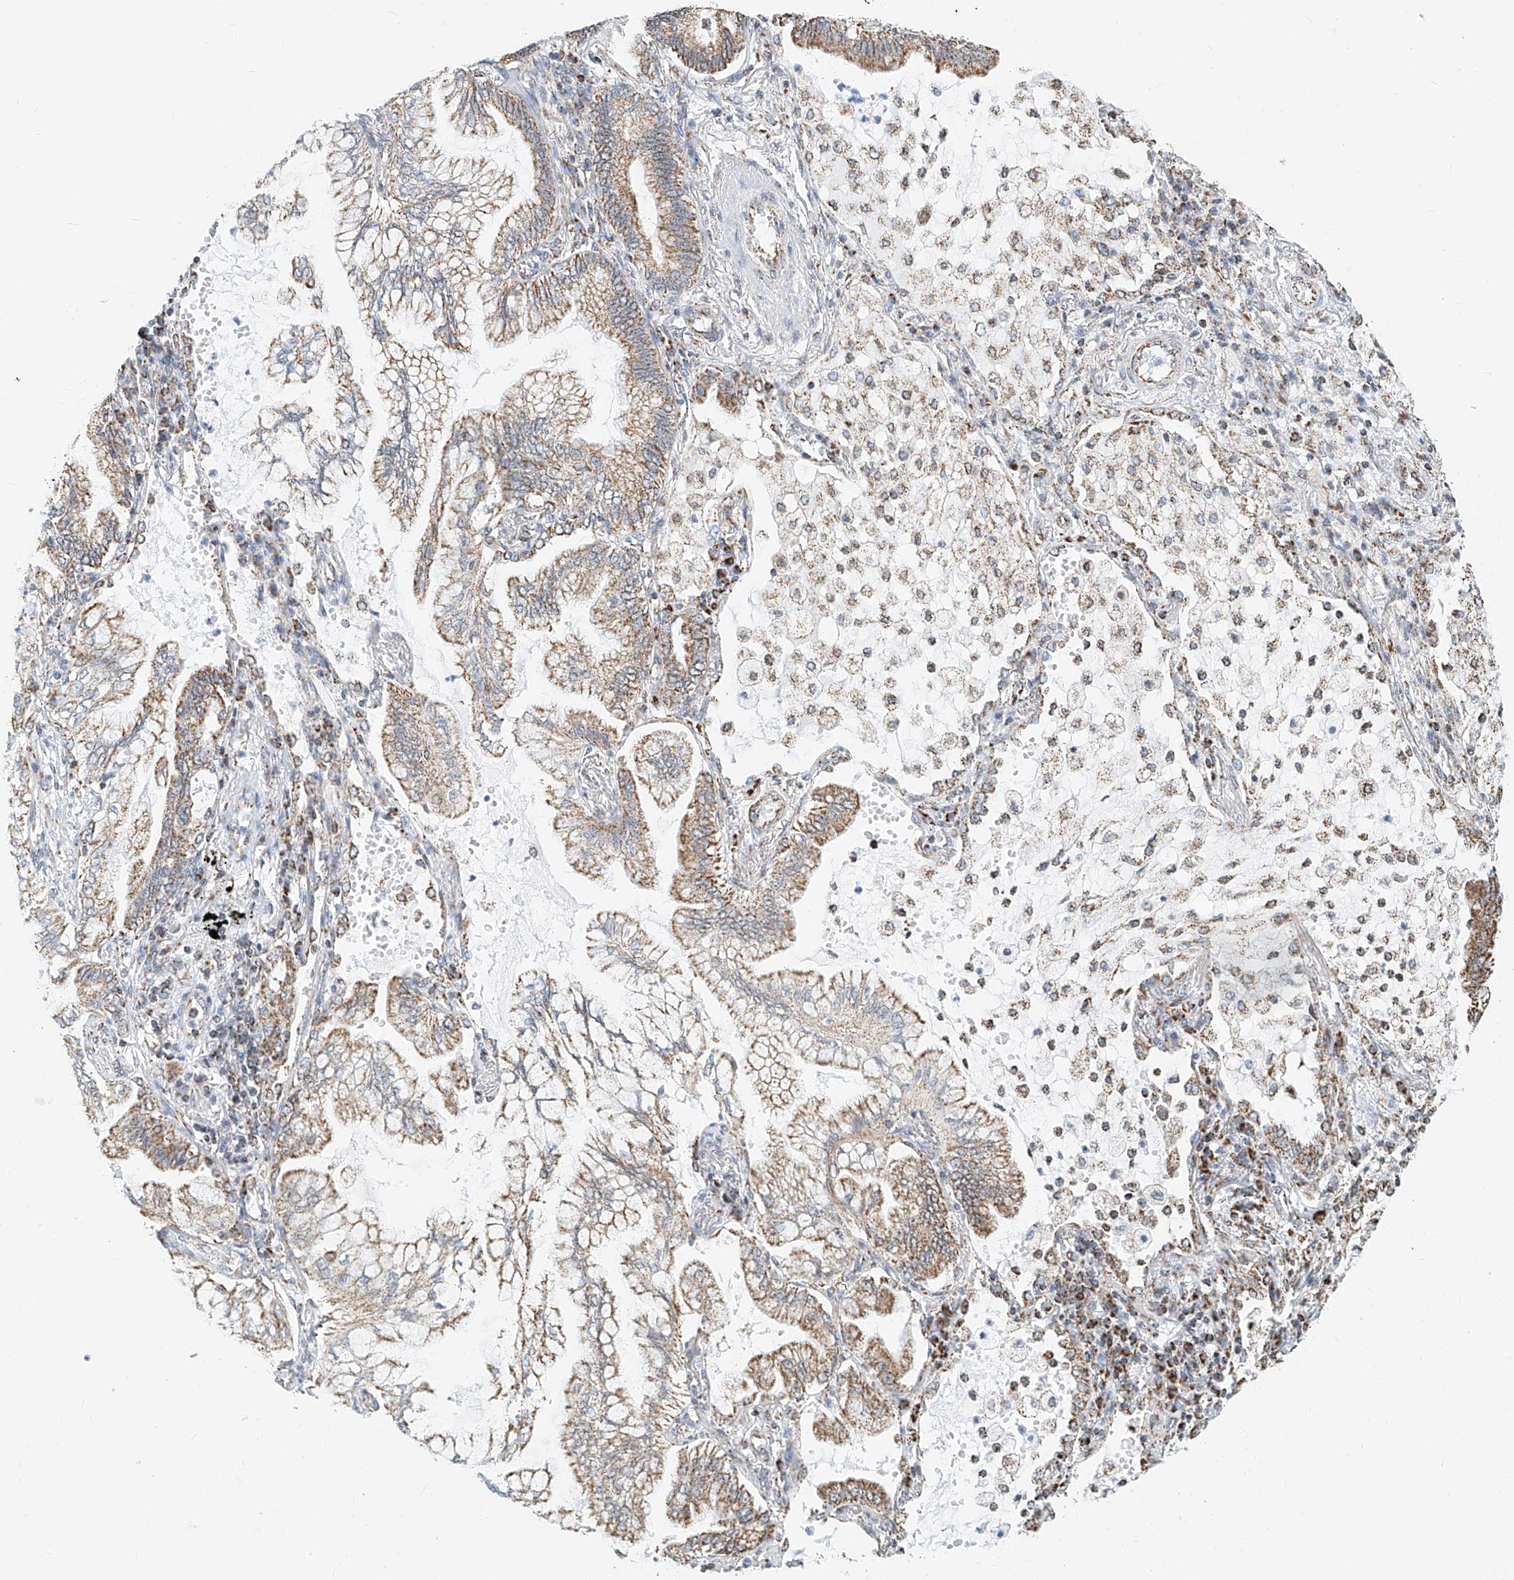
{"staining": {"intensity": "moderate", "quantity": ">75%", "location": "cytoplasmic/membranous"}, "tissue": "lung cancer", "cell_type": "Tumor cells", "image_type": "cancer", "snomed": [{"axis": "morphology", "description": "Adenocarcinoma, NOS"}, {"axis": "topography", "description": "Lung"}], "caption": "Tumor cells display medium levels of moderate cytoplasmic/membranous positivity in approximately >75% of cells in adenocarcinoma (lung).", "gene": "NALCN", "patient": {"sex": "female", "age": 70}}